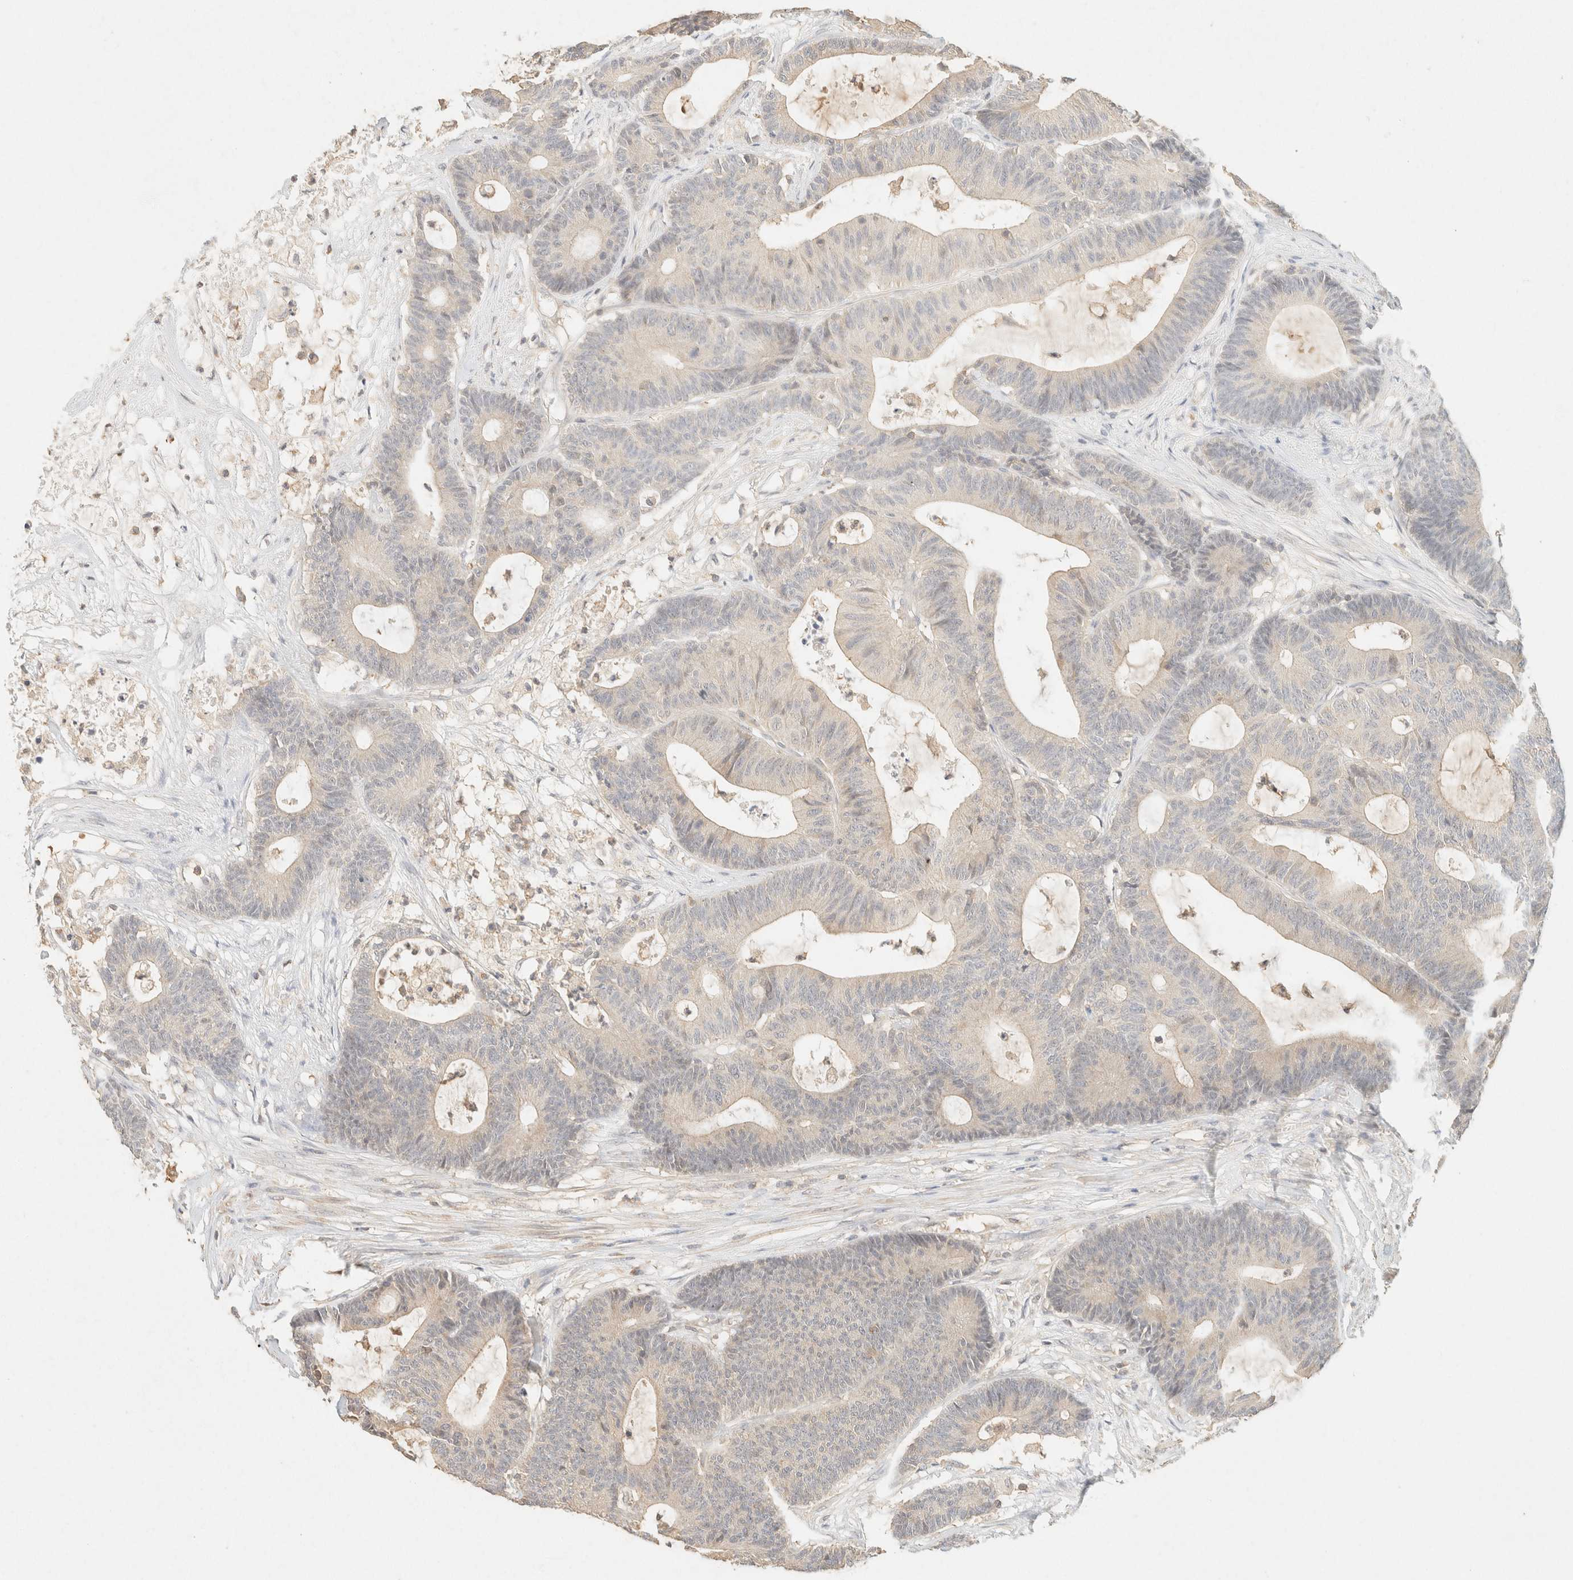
{"staining": {"intensity": "negative", "quantity": "none", "location": "none"}, "tissue": "colorectal cancer", "cell_type": "Tumor cells", "image_type": "cancer", "snomed": [{"axis": "morphology", "description": "Adenocarcinoma, NOS"}, {"axis": "topography", "description": "Colon"}], "caption": "High power microscopy photomicrograph of an immunohistochemistry micrograph of colorectal cancer (adenocarcinoma), revealing no significant positivity in tumor cells.", "gene": "TIMD4", "patient": {"sex": "female", "age": 84}}